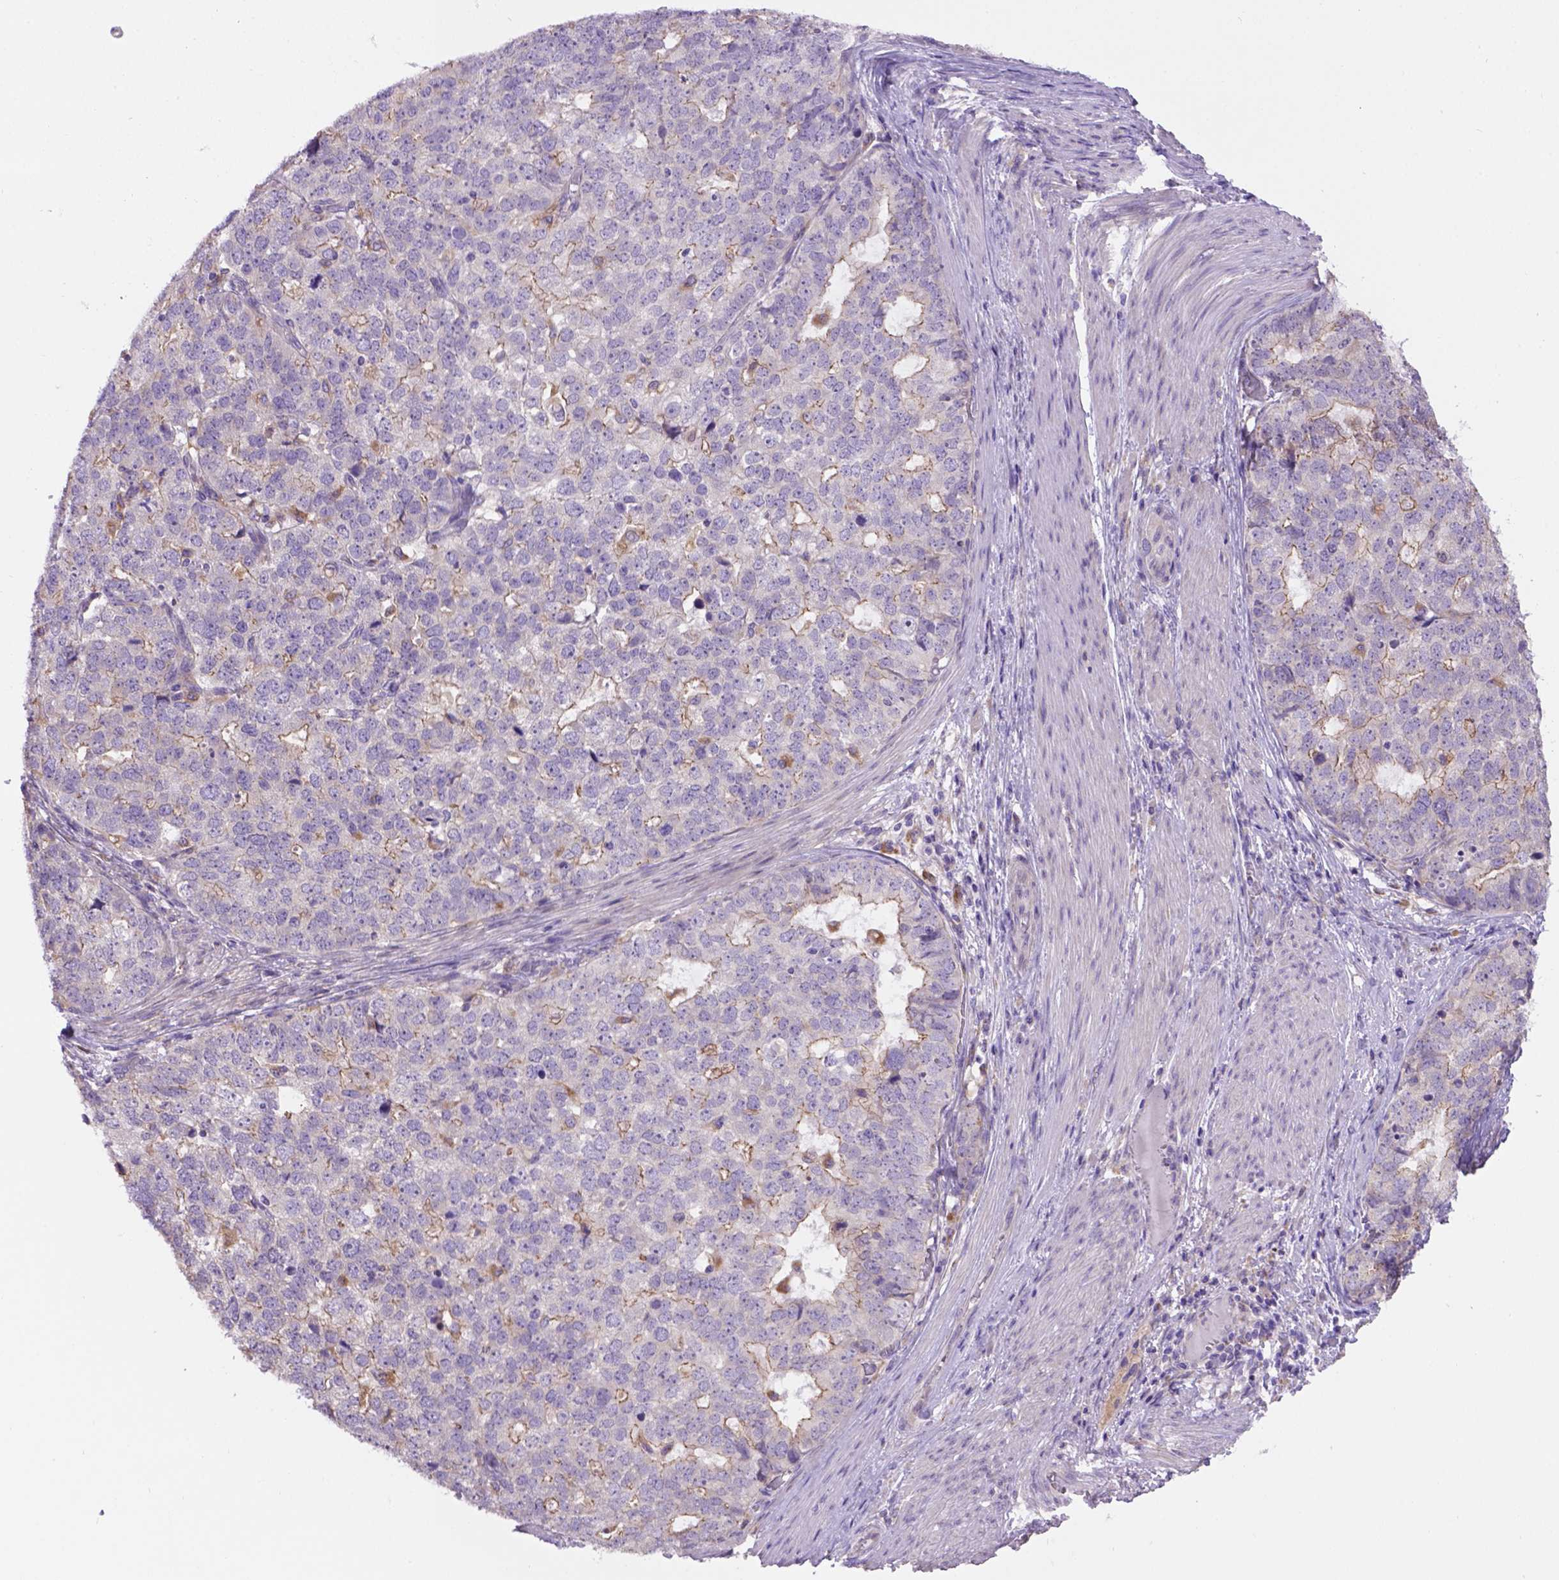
{"staining": {"intensity": "weak", "quantity": "<25%", "location": "cytoplasmic/membranous"}, "tissue": "stomach cancer", "cell_type": "Tumor cells", "image_type": "cancer", "snomed": [{"axis": "morphology", "description": "Adenocarcinoma, NOS"}, {"axis": "topography", "description": "Stomach"}], "caption": "Micrograph shows no significant protein positivity in tumor cells of stomach cancer.", "gene": "CDH7", "patient": {"sex": "male", "age": 69}}